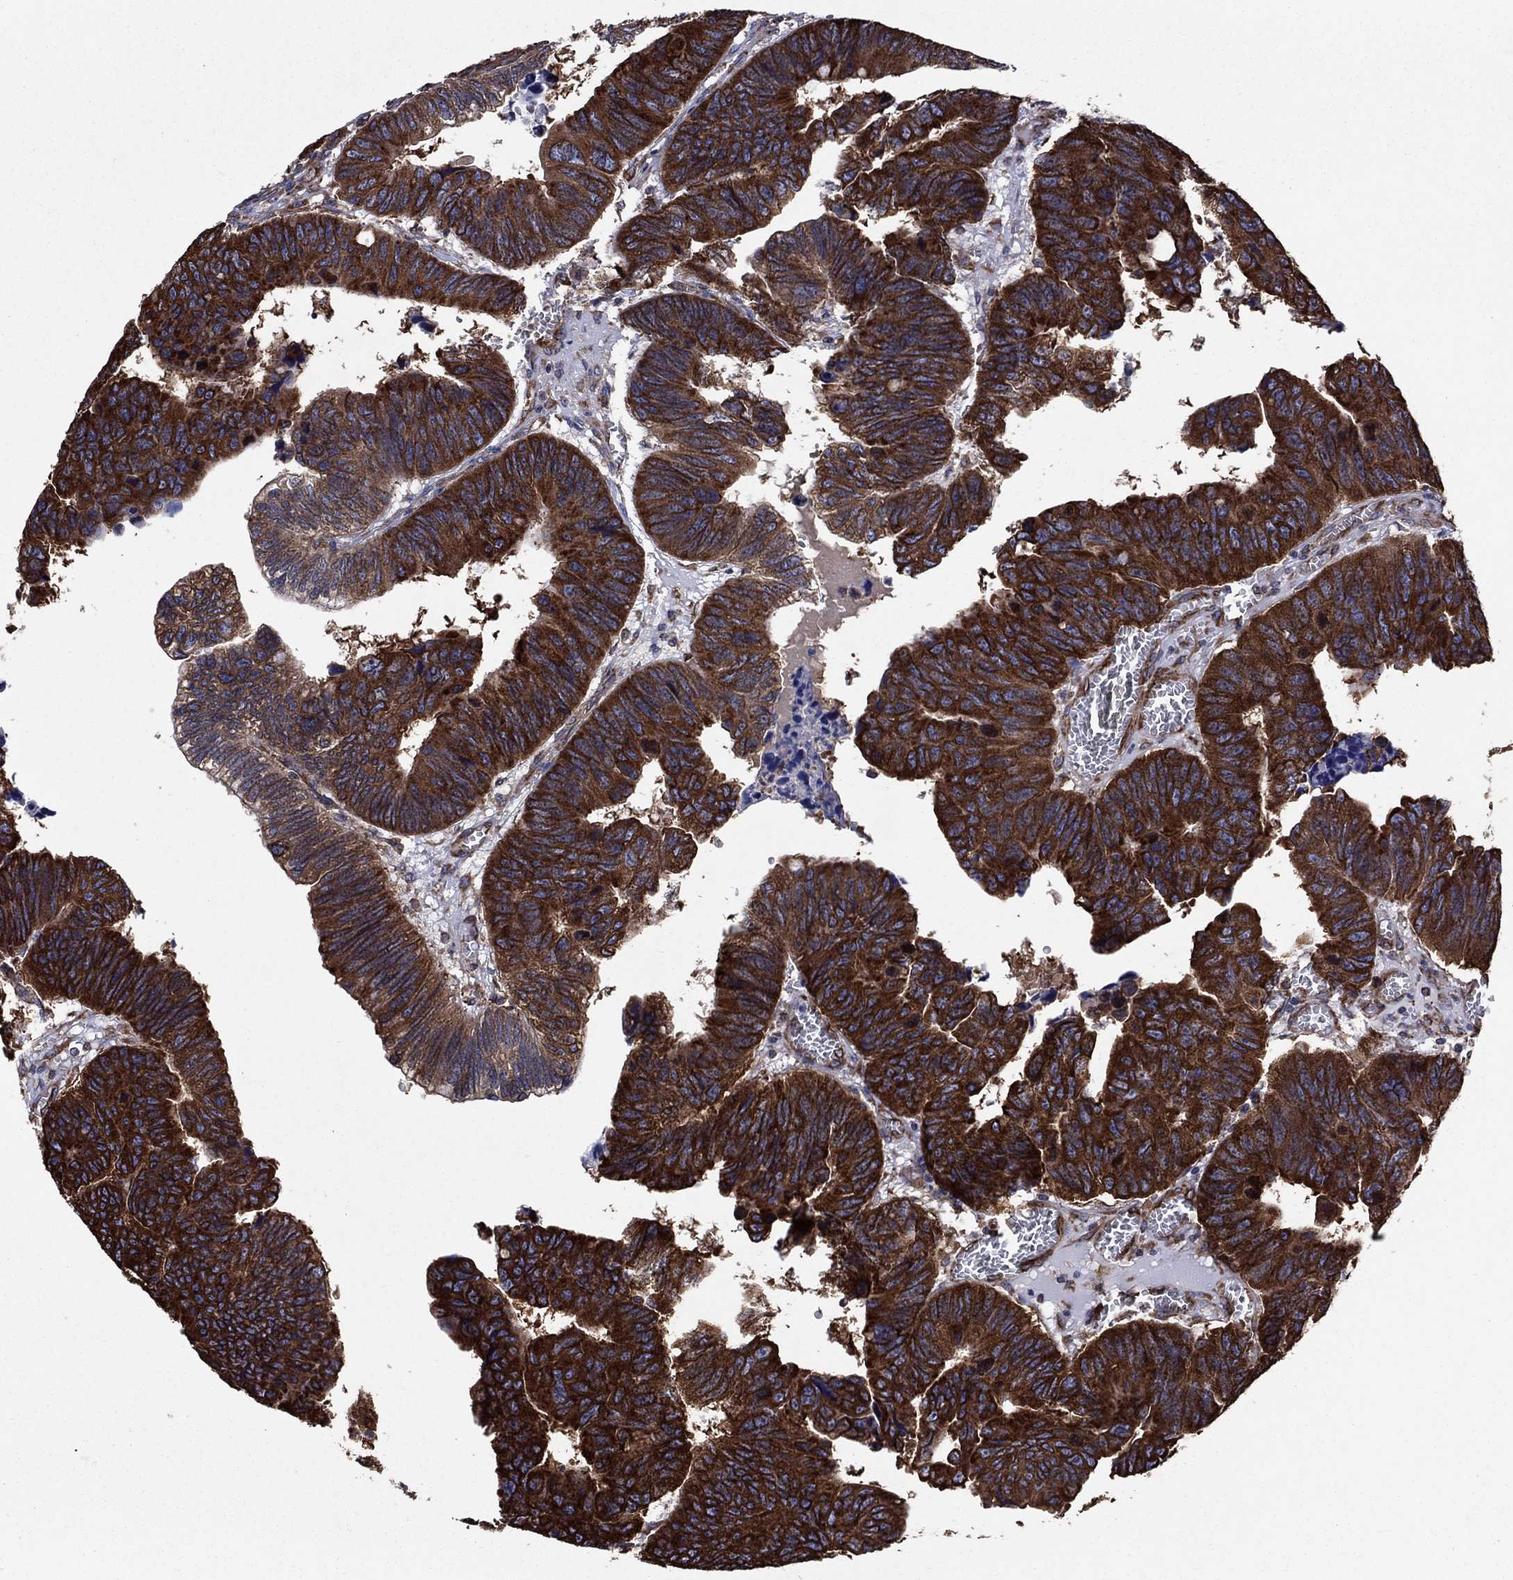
{"staining": {"intensity": "strong", "quantity": ">75%", "location": "cytoplasmic/membranous"}, "tissue": "colorectal cancer", "cell_type": "Tumor cells", "image_type": "cancer", "snomed": [{"axis": "morphology", "description": "Adenocarcinoma, NOS"}, {"axis": "topography", "description": "Appendix"}, {"axis": "topography", "description": "Colon"}, {"axis": "topography", "description": "Cecum"}, {"axis": "topography", "description": "Colon asc"}], "caption": "Immunohistochemical staining of colorectal adenocarcinoma displays strong cytoplasmic/membranous protein staining in approximately >75% of tumor cells.", "gene": "YBX1", "patient": {"sex": "female", "age": 85}}